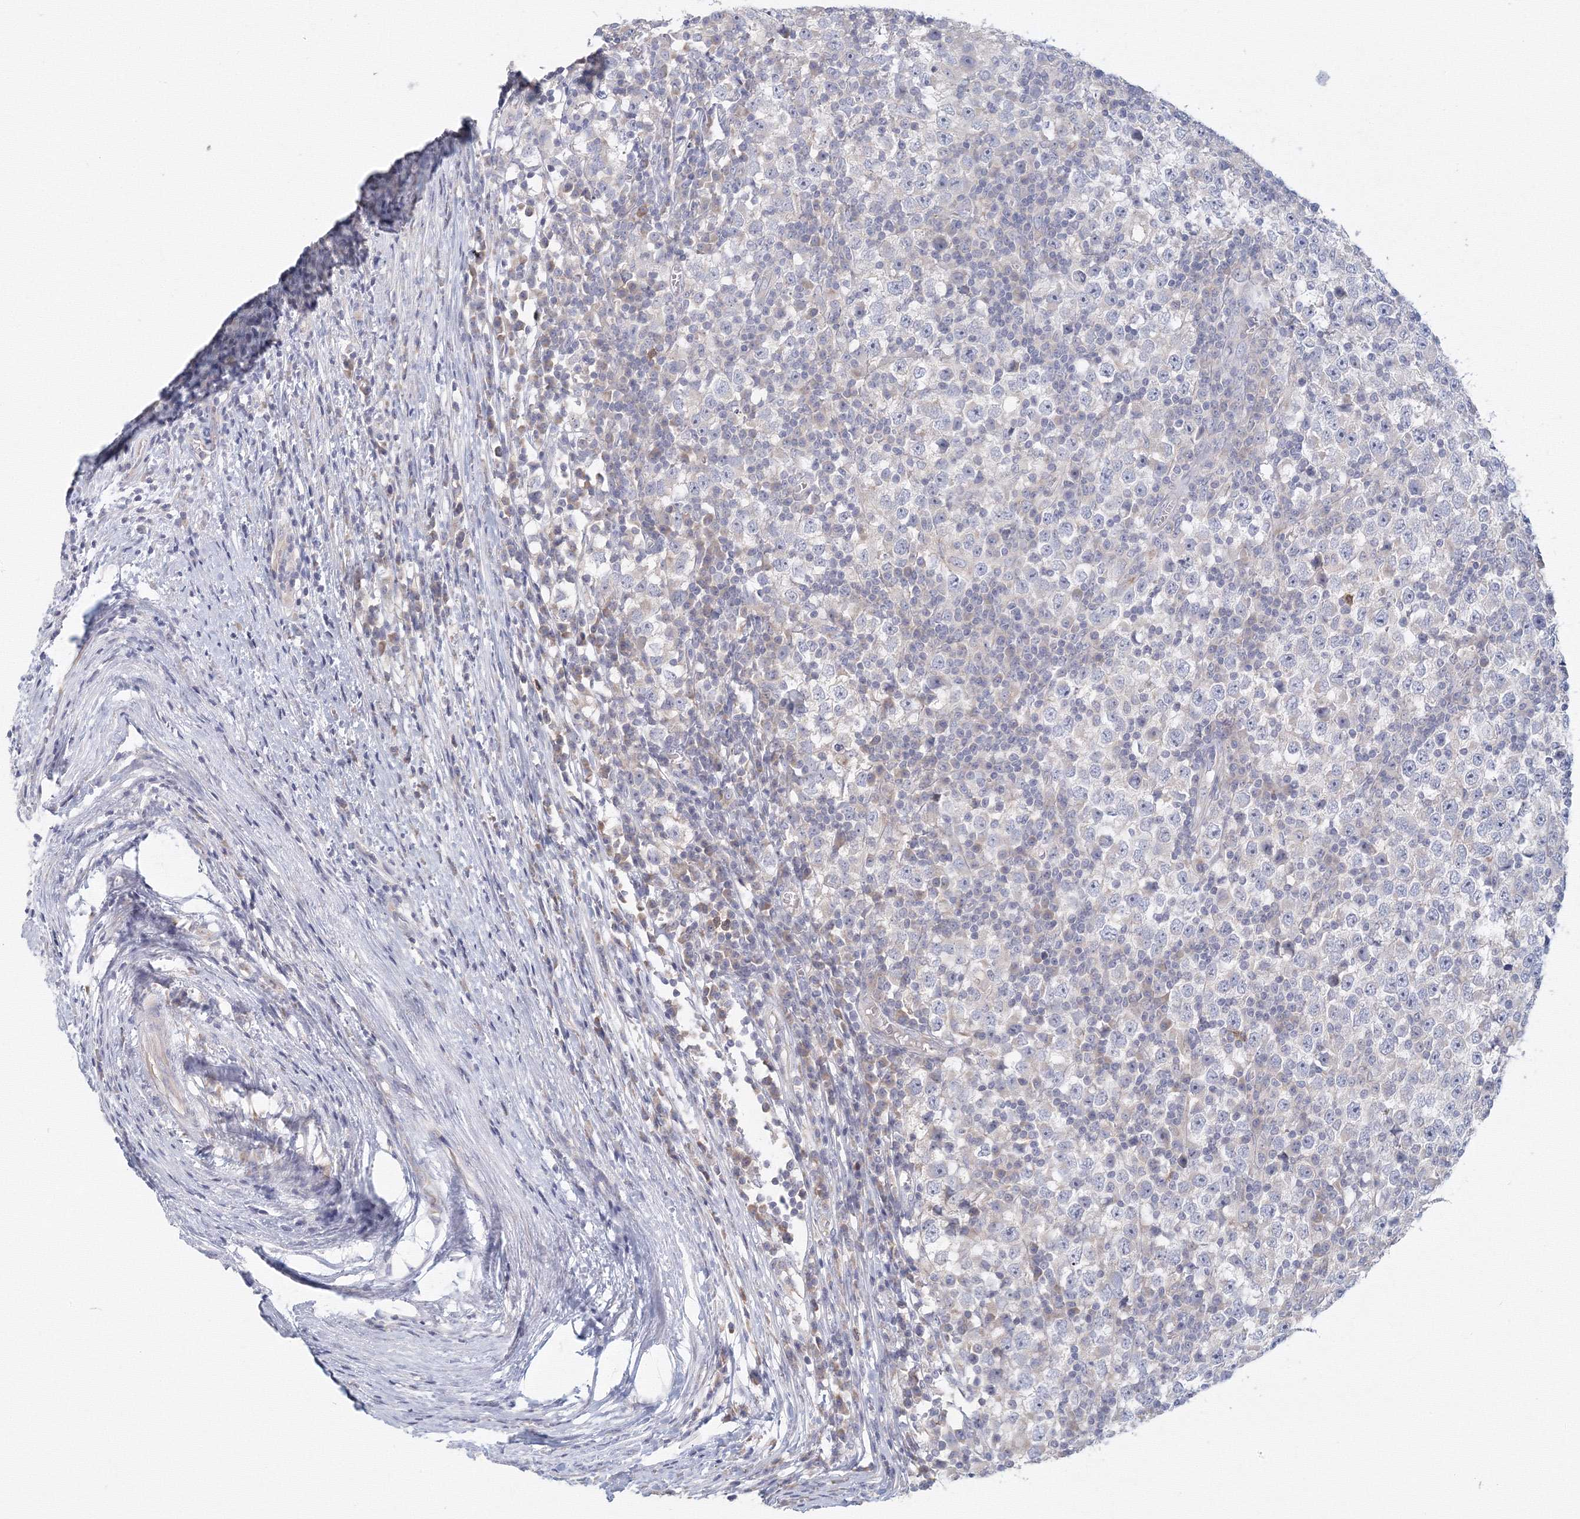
{"staining": {"intensity": "negative", "quantity": "none", "location": "none"}, "tissue": "testis cancer", "cell_type": "Tumor cells", "image_type": "cancer", "snomed": [{"axis": "morphology", "description": "Seminoma, NOS"}, {"axis": "topography", "description": "Testis"}], "caption": "An image of testis cancer (seminoma) stained for a protein shows no brown staining in tumor cells.", "gene": "TACC2", "patient": {"sex": "male", "age": 65}}